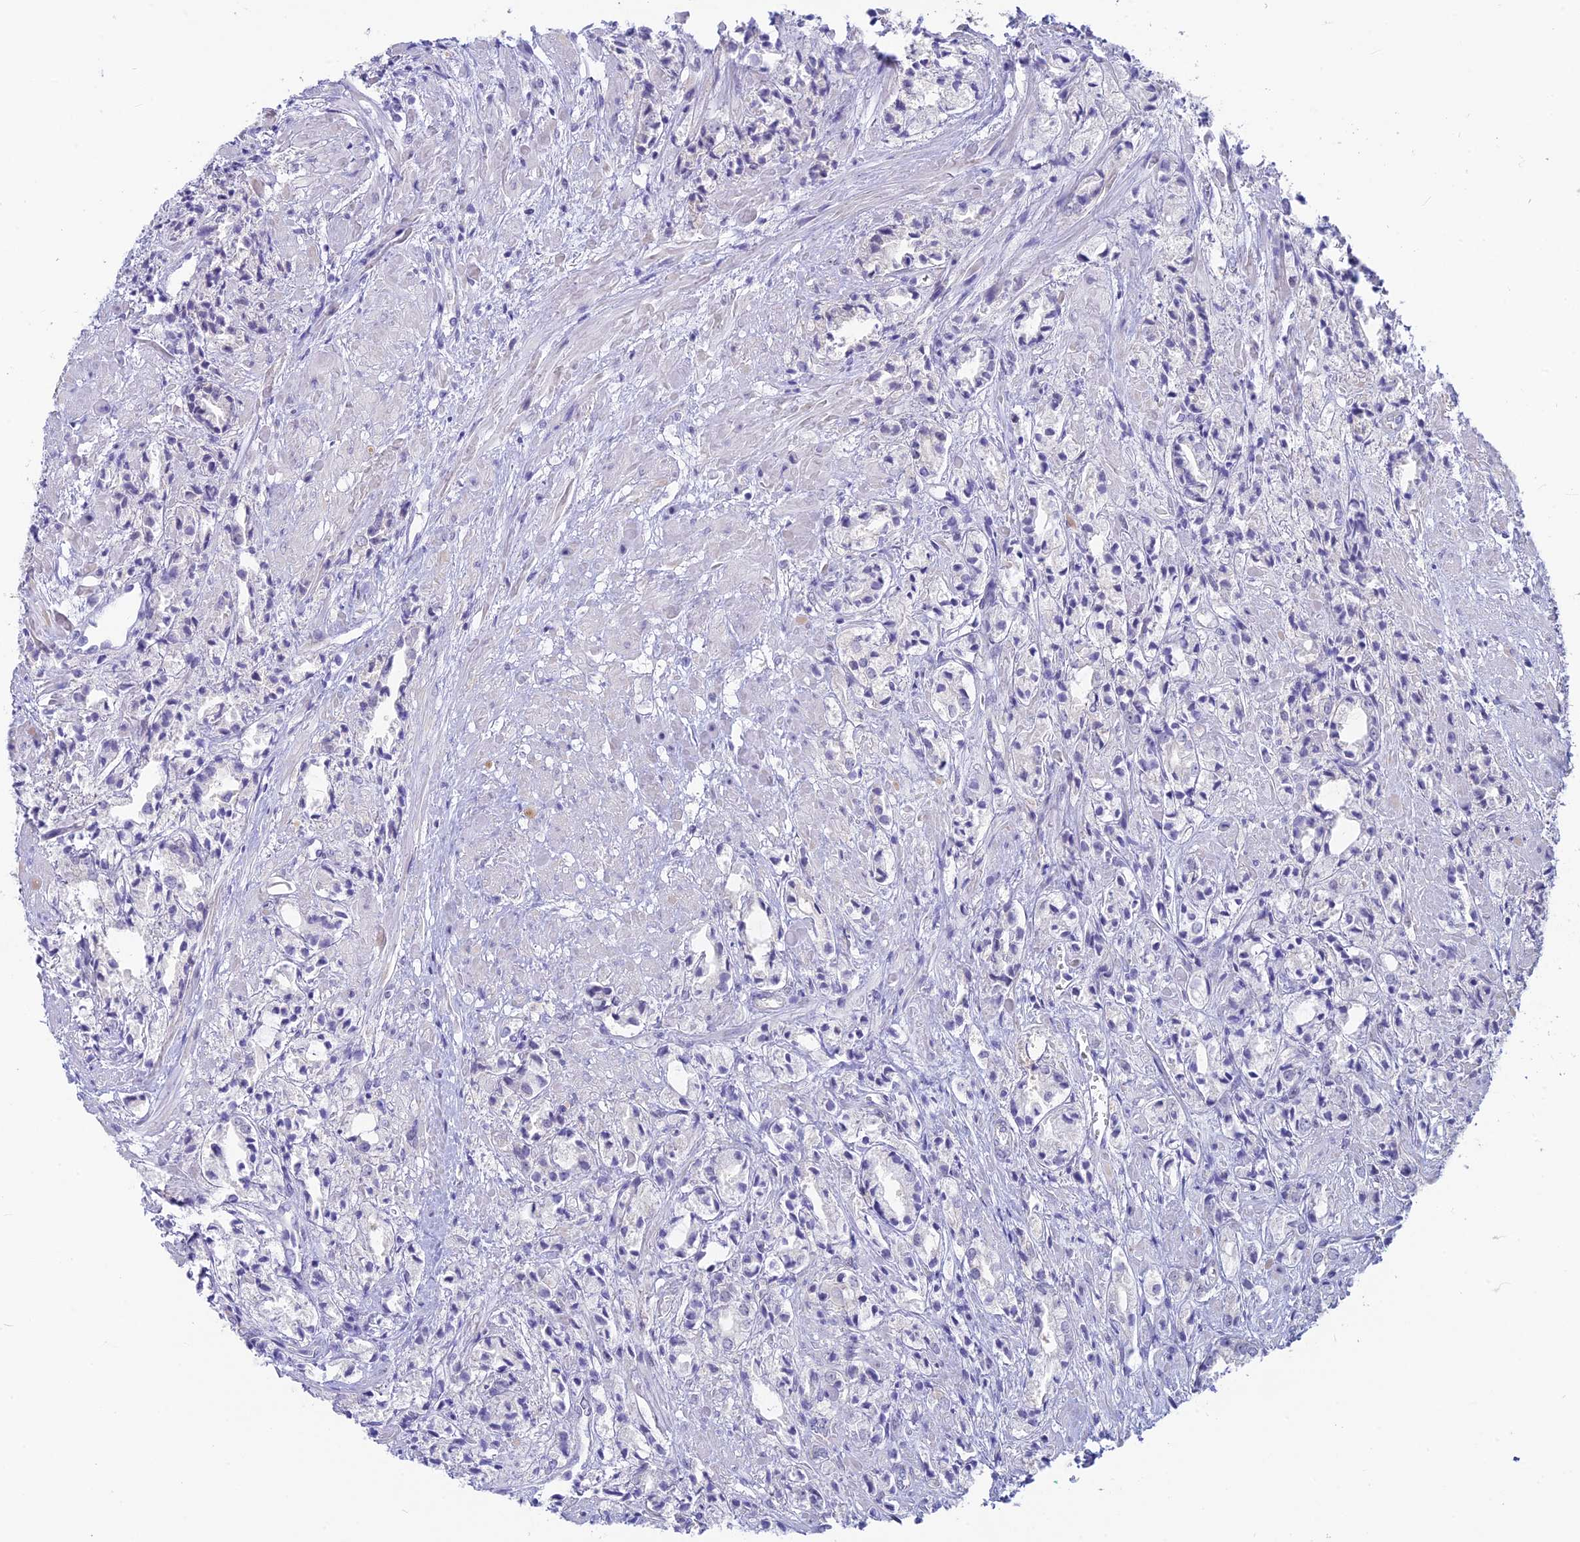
{"staining": {"intensity": "negative", "quantity": "none", "location": "none"}, "tissue": "prostate cancer", "cell_type": "Tumor cells", "image_type": "cancer", "snomed": [{"axis": "morphology", "description": "Adenocarcinoma, High grade"}, {"axis": "topography", "description": "Prostate"}], "caption": "The micrograph displays no significant staining in tumor cells of prostate cancer.", "gene": "SNTN", "patient": {"sex": "male", "age": 50}}